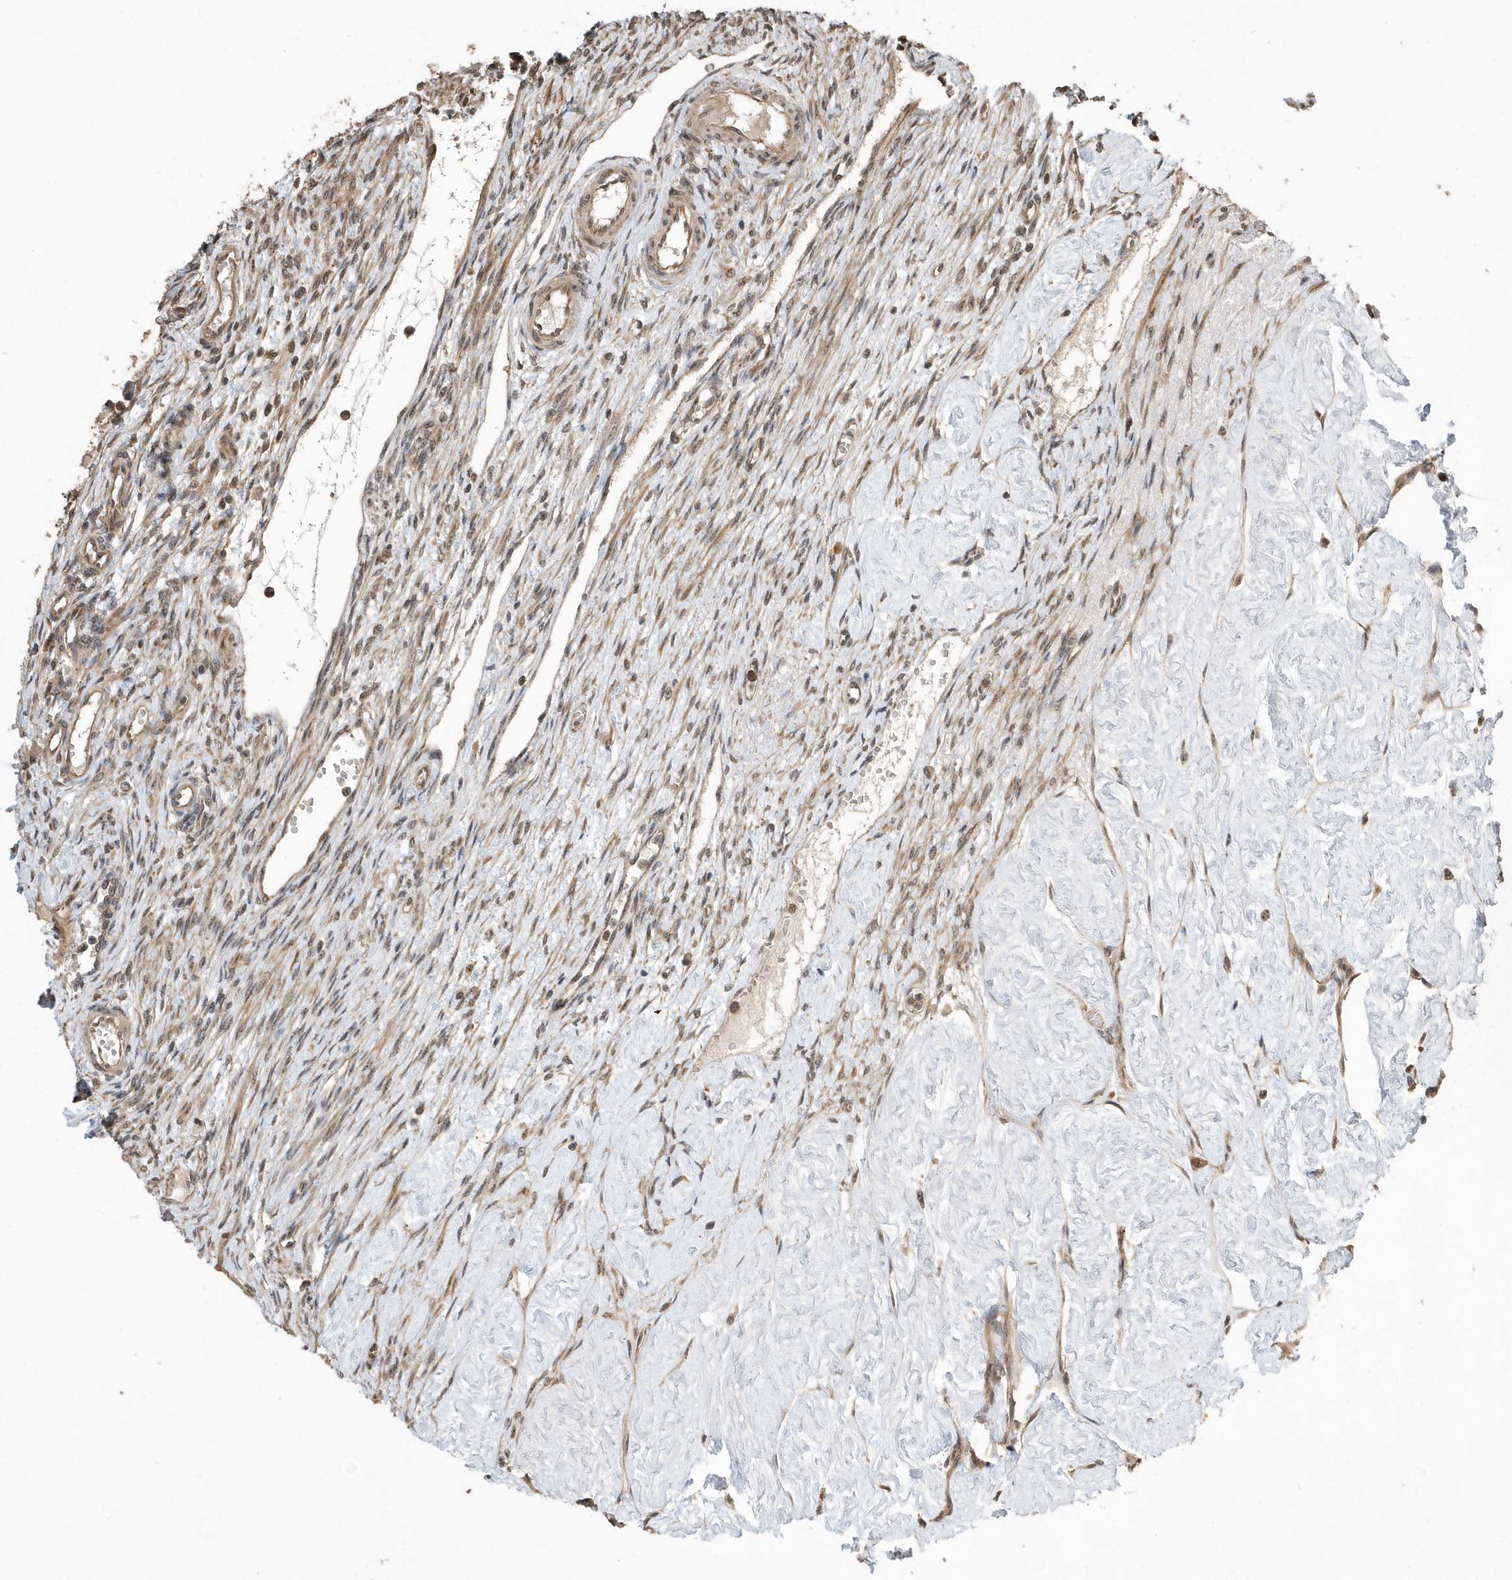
{"staining": {"intensity": "weak", "quantity": "<25%", "location": "cytoplasmic/membranous"}, "tissue": "ovary", "cell_type": "Ovarian stroma cells", "image_type": "normal", "snomed": [{"axis": "morphology", "description": "Normal tissue, NOS"}, {"axis": "morphology", "description": "Cyst, NOS"}, {"axis": "topography", "description": "Ovary"}], "caption": "This micrograph is of normal ovary stained with immunohistochemistry to label a protein in brown with the nuclei are counter-stained blue. There is no expression in ovarian stroma cells. (Brightfield microscopy of DAB (3,3'-diaminobenzidine) IHC at high magnification).", "gene": "WASHC5", "patient": {"sex": "female", "age": 33}}